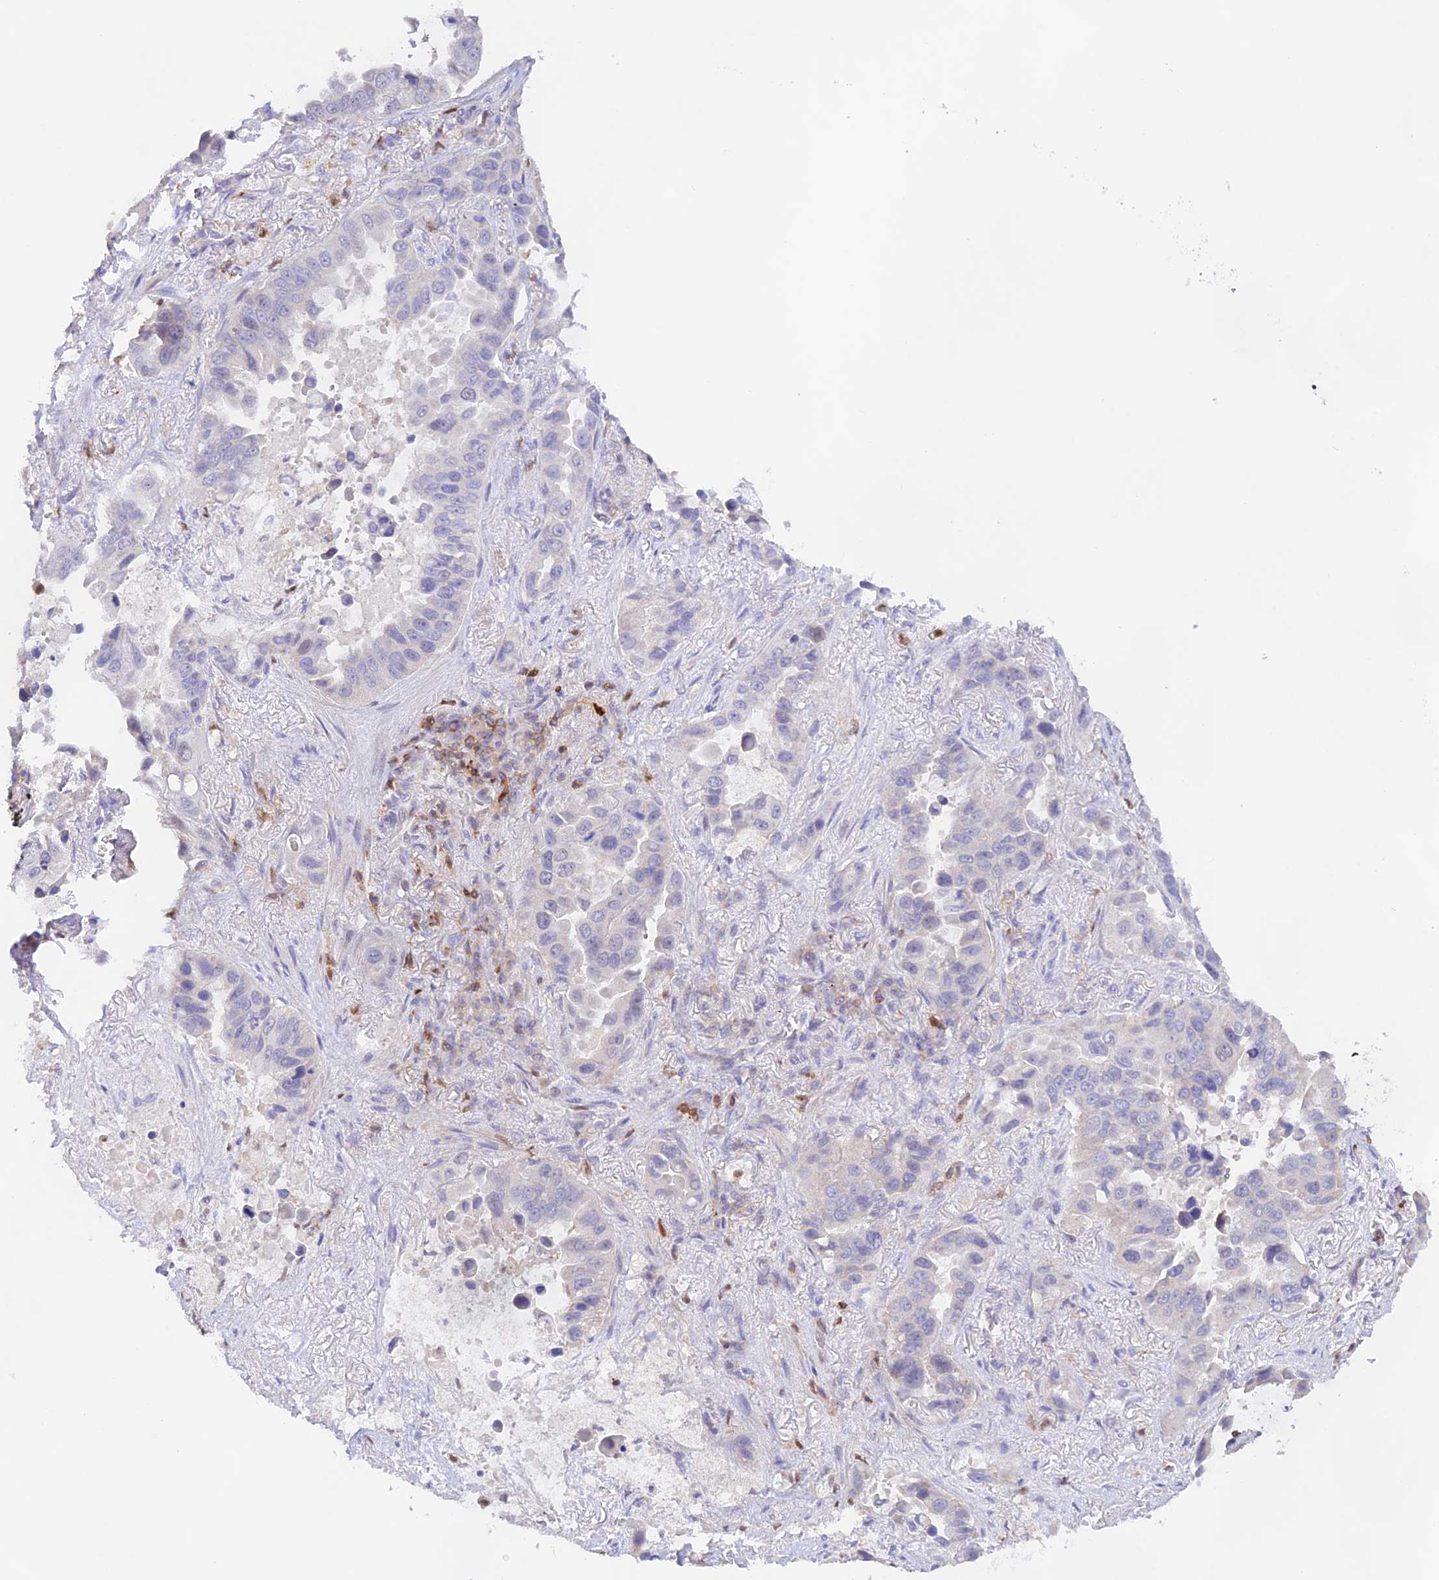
{"staining": {"intensity": "negative", "quantity": "none", "location": "none"}, "tissue": "lung cancer", "cell_type": "Tumor cells", "image_type": "cancer", "snomed": [{"axis": "morphology", "description": "Adenocarcinoma, NOS"}, {"axis": "topography", "description": "Lung"}], "caption": "Tumor cells show no significant protein staining in adenocarcinoma (lung).", "gene": "DENND1C", "patient": {"sex": "male", "age": 64}}